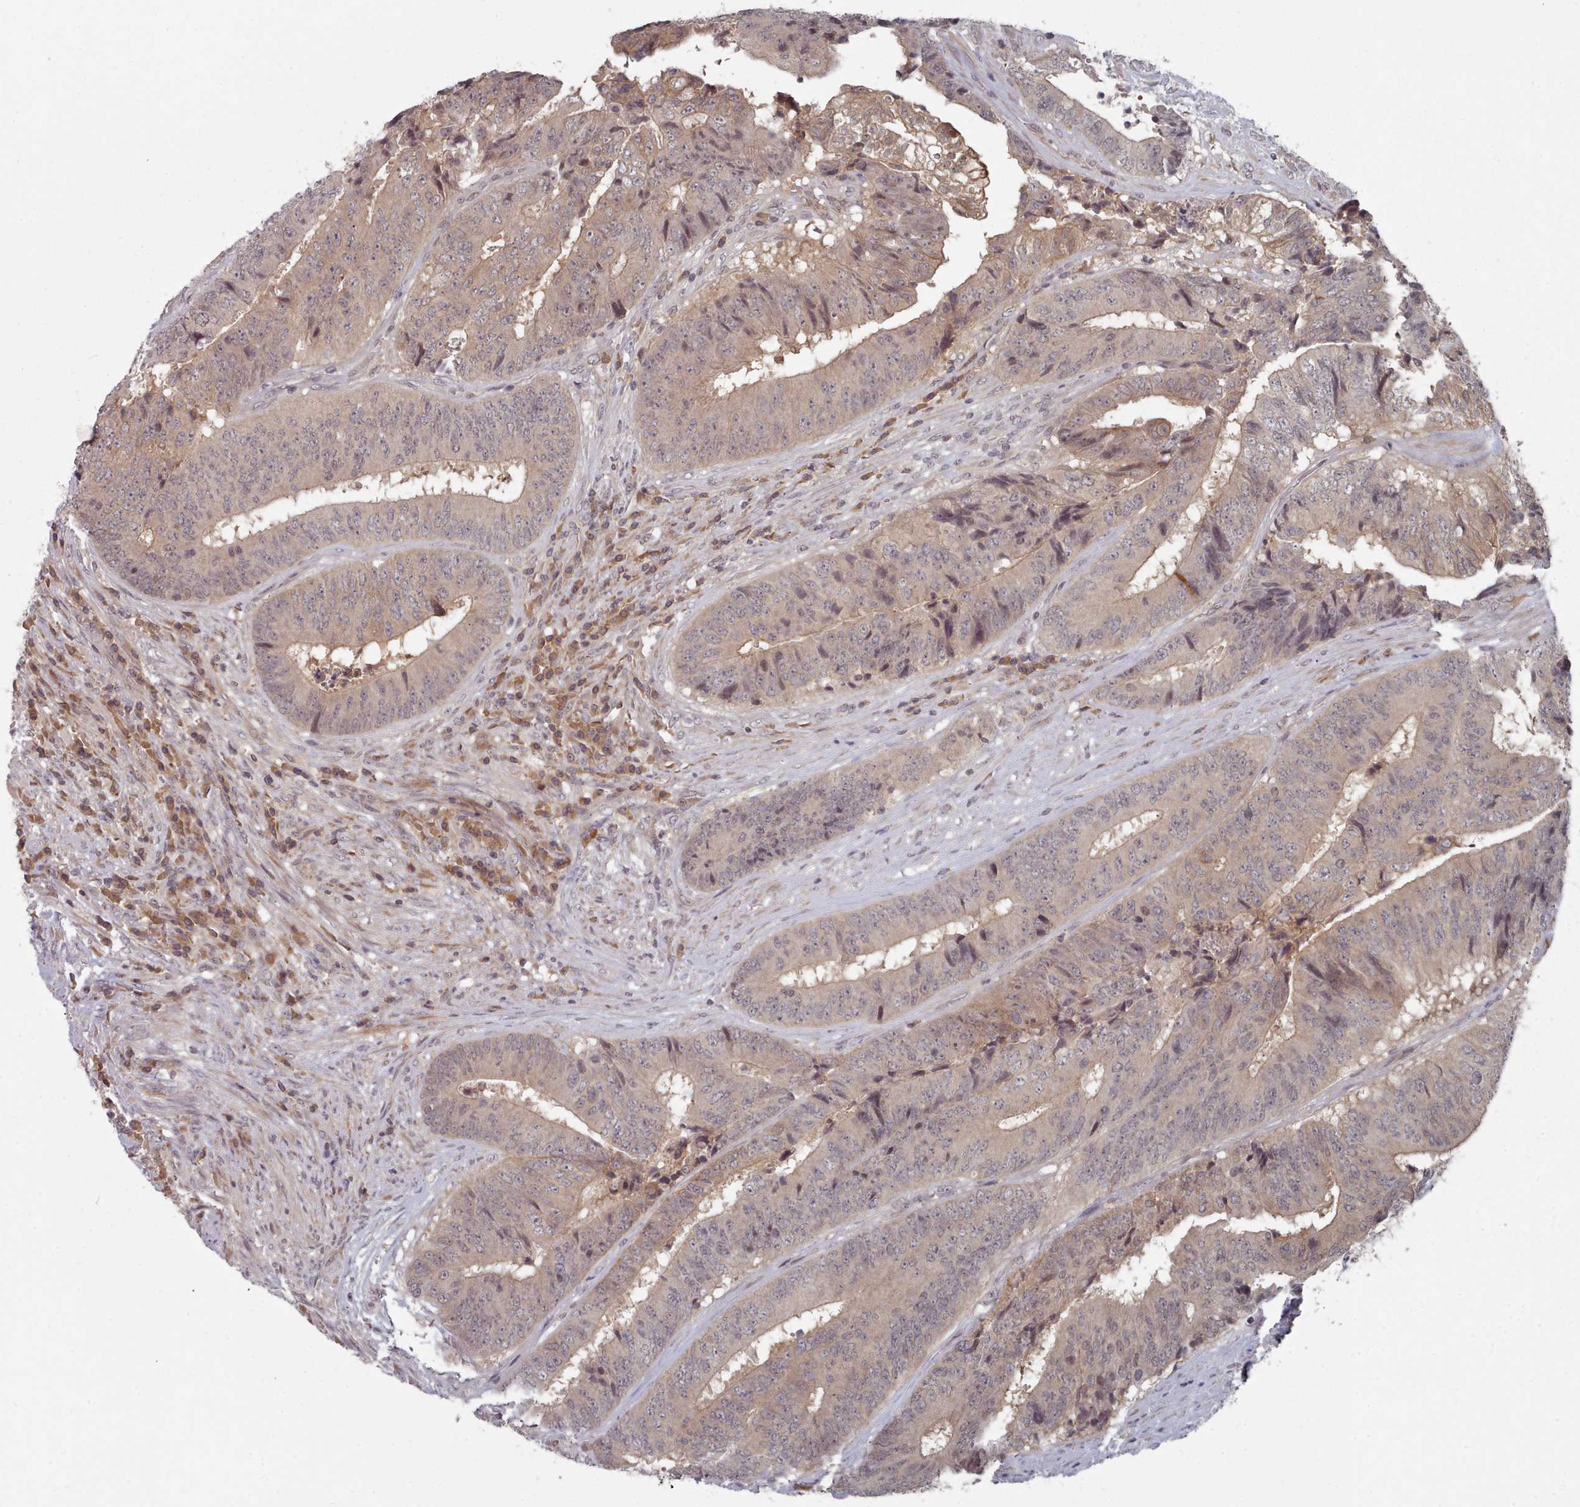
{"staining": {"intensity": "weak", "quantity": "<25%", "location": "cytoplasmic/membranous"}, "tissue": "colorectal cancer", "cell_type": "Tumor cells", "image_type": "cancer", "snomed": [{"axis": "morphology", "description": "Adenocarcinoma, NOS"}, {"axis": "topography", "description": "Rectum"}], "caption": "Immunohistochemistry micrograph of human colorectal cancer stained for a protein (brown), which demonstrates no positivity in tumor cells.", "gene": "HYAL3", "patient": {"sex": "male", "age": 72}}